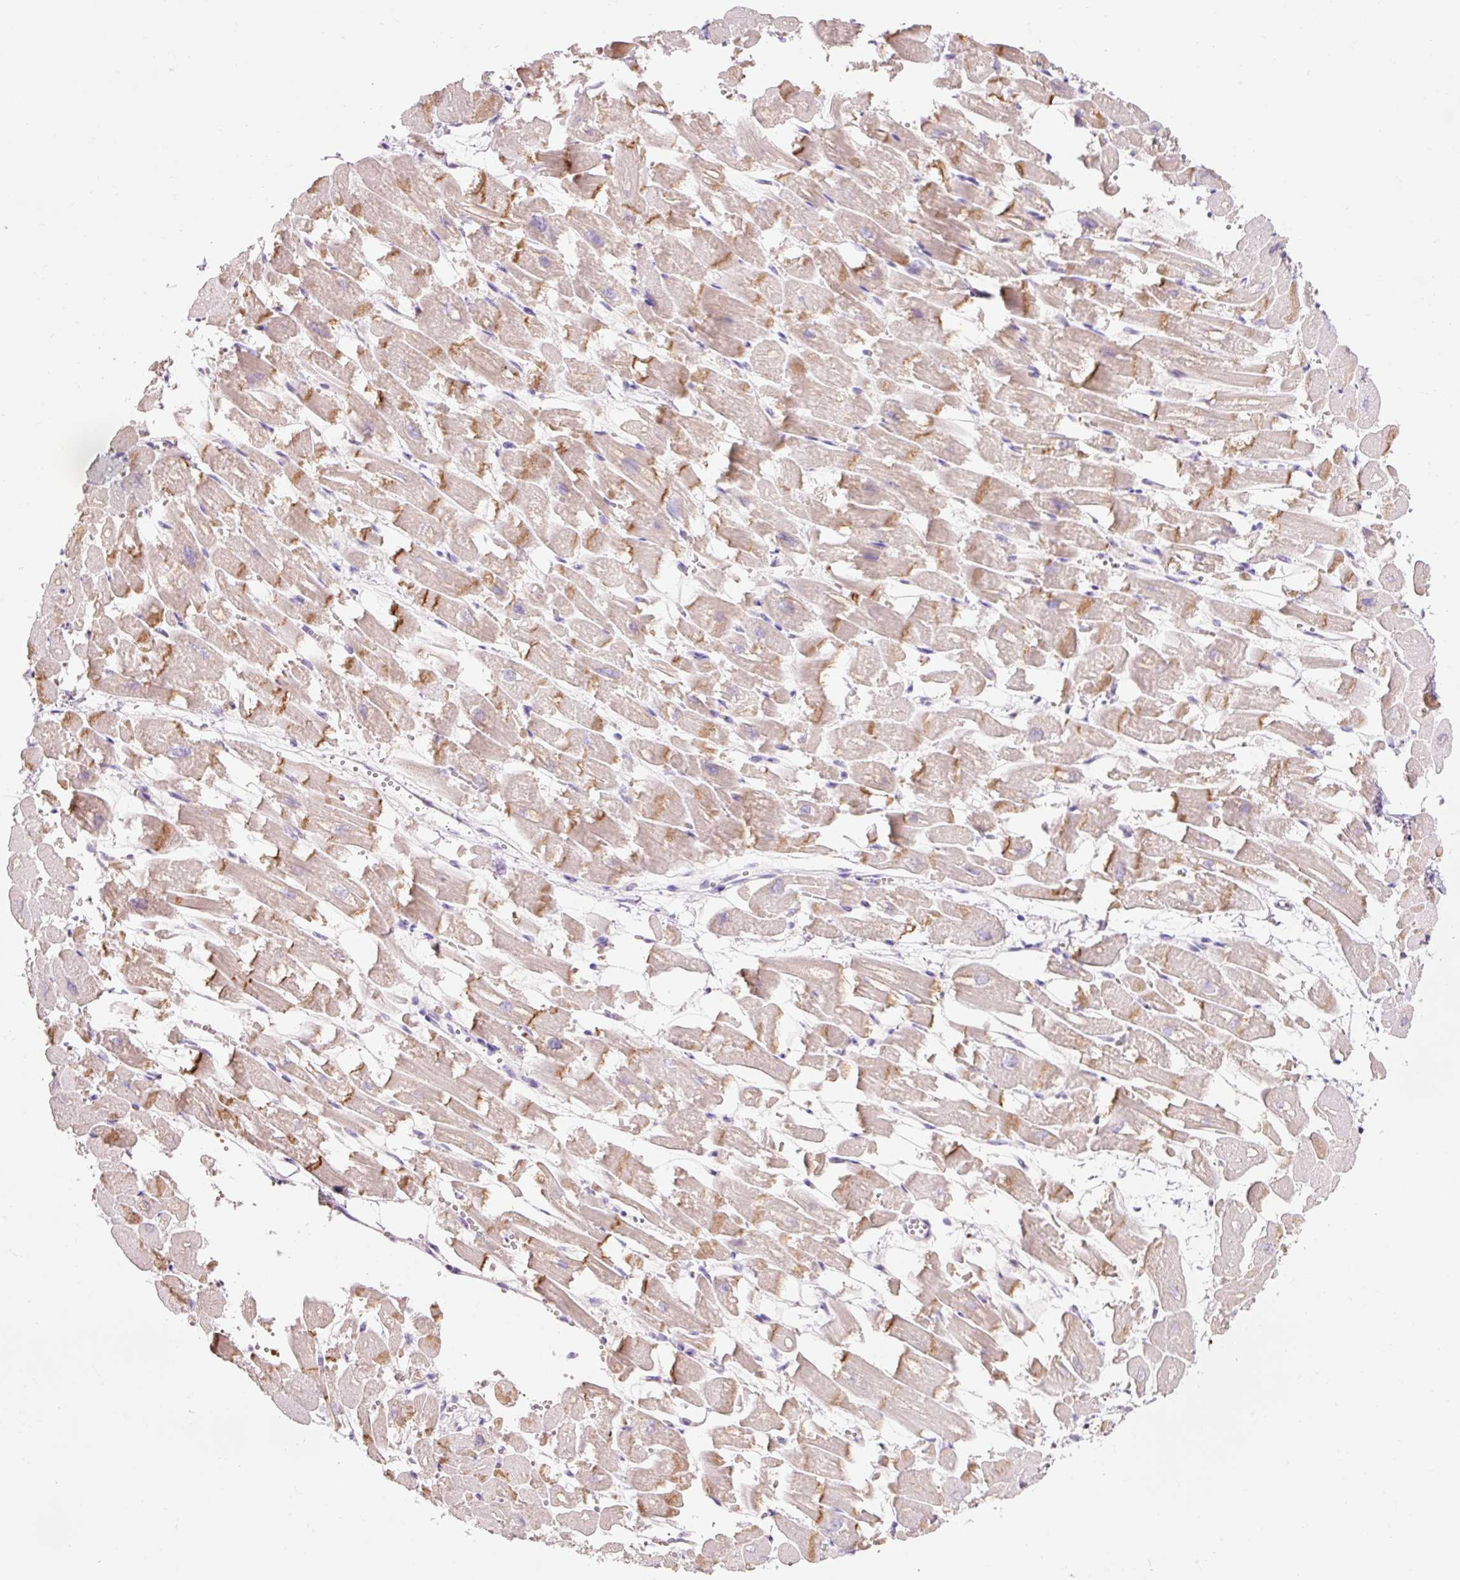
{"staining": {"intensity": "moderate", "quantity": "25%-75%", "location": "cytoplasmic/membranous"}, "tissue": "heart muscle", "cell_type": "Cardiomyocytes", "image_type": "normal", "snomed": [{"axis": "morphology", "description": "Normal tissue, NOS"}, {"axis": "topography", "description": "Heart"}], "caption": "This micrograph shows IHC staining of normal human heart muscle, with medium moderate cytoplasmic/membranous staining in approximately 25%-75% of cardiomyocytes.", "gene": "DHRS11", "patient": {"sex": "male", "age": 54}}